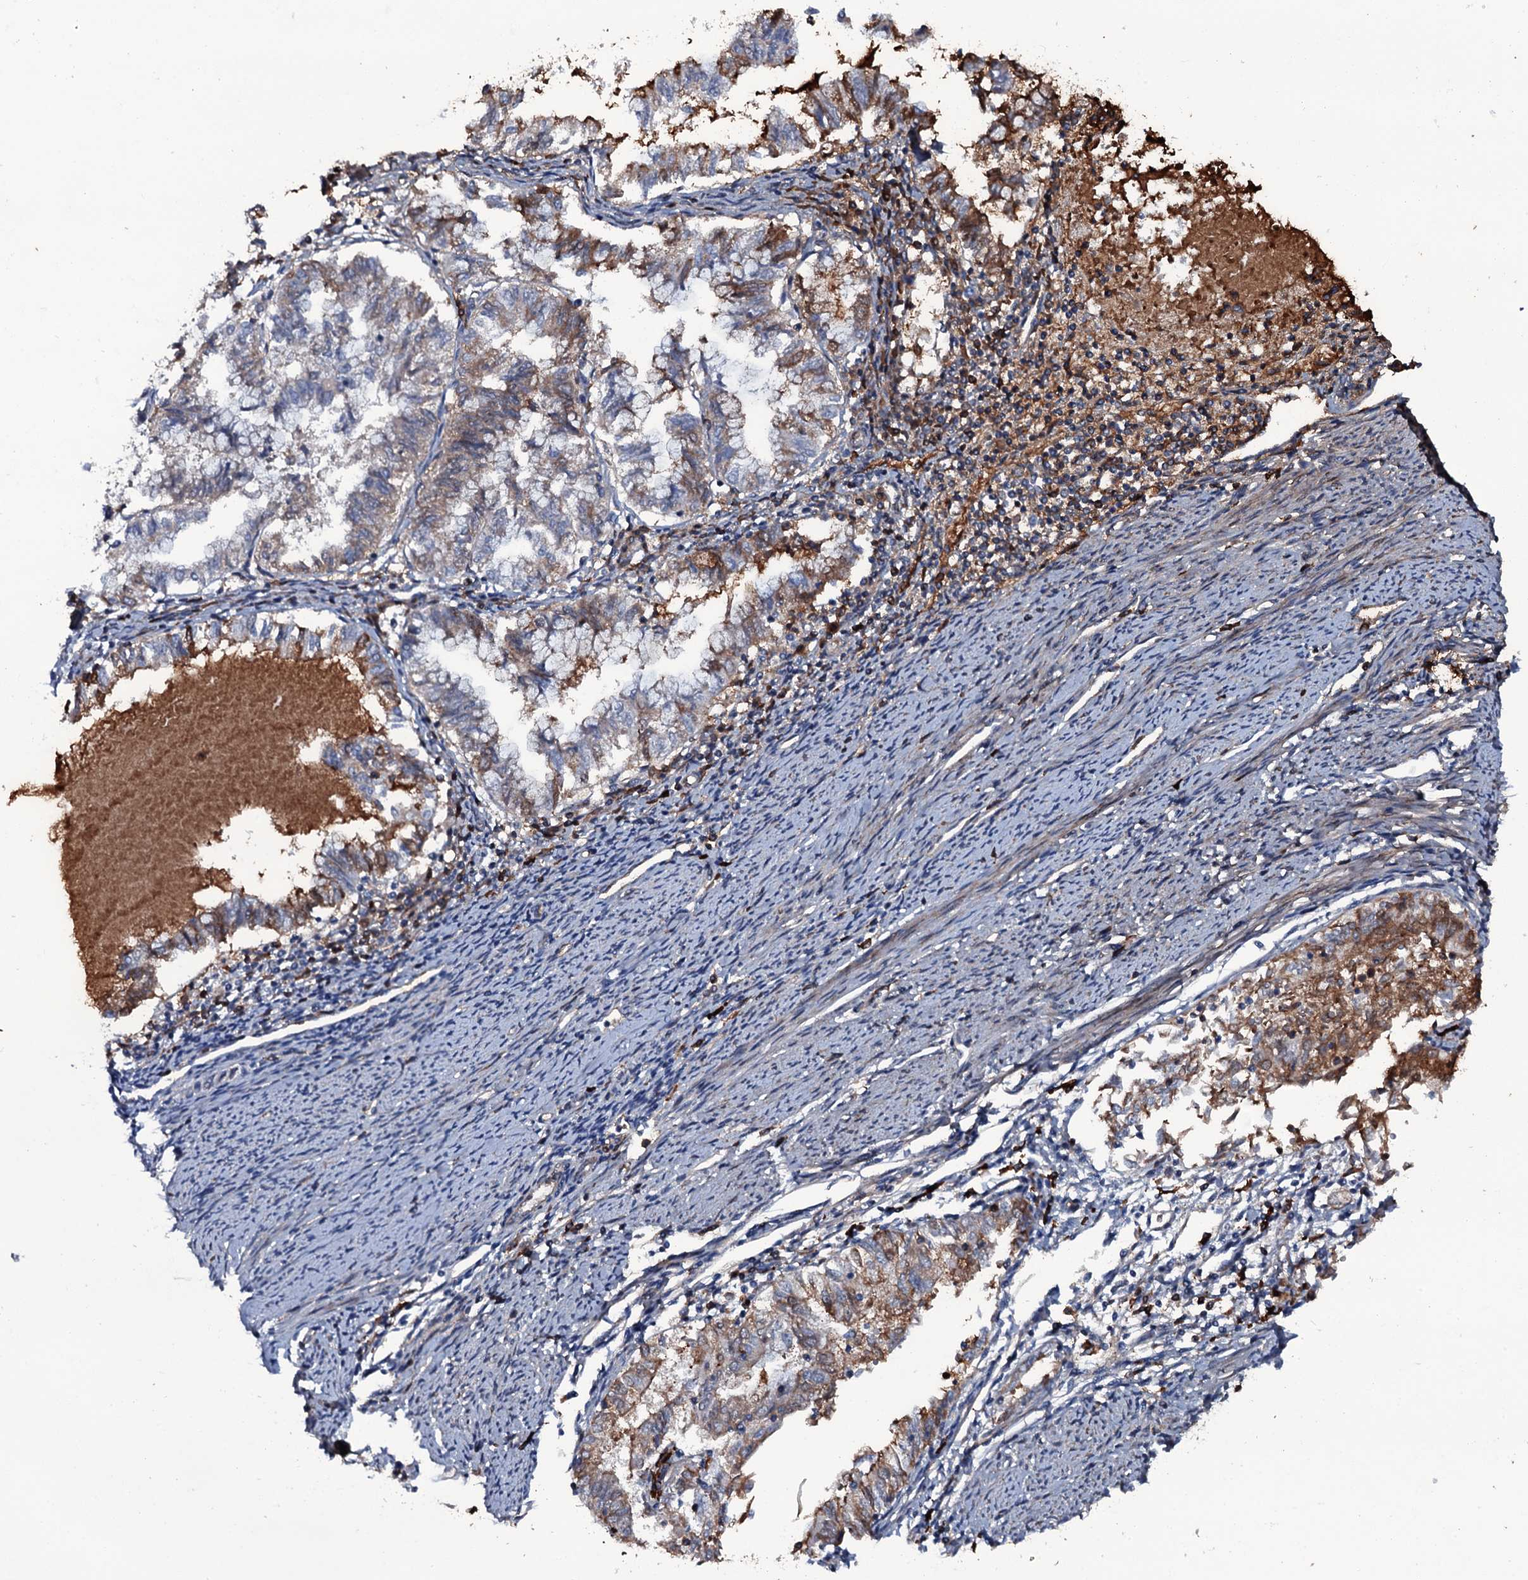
{"staining": {"intensity": "moderate", "quantity": "<25%", "location": "cytoplasmic/membranous"}, "tissue": "endometrial cancer", "cell_type": "Tumor cells", "image_type": "cancer", "snomed": [{"axis": "morphology", "description": "Adenocarcinoma, NOS"}, {"axis": "topography", "description": "Endometrium"}], "caption": "Immunohistochemical staining of human endometrial cancer exhibits low levels of moderate cytoplasmic/membranous staining in about <25% of tumor cells. (DAB = brown stain, brightfield microscopy at high magnification).", "gene": "LYG2", "patient": {"sex": "female", "age": 79}}